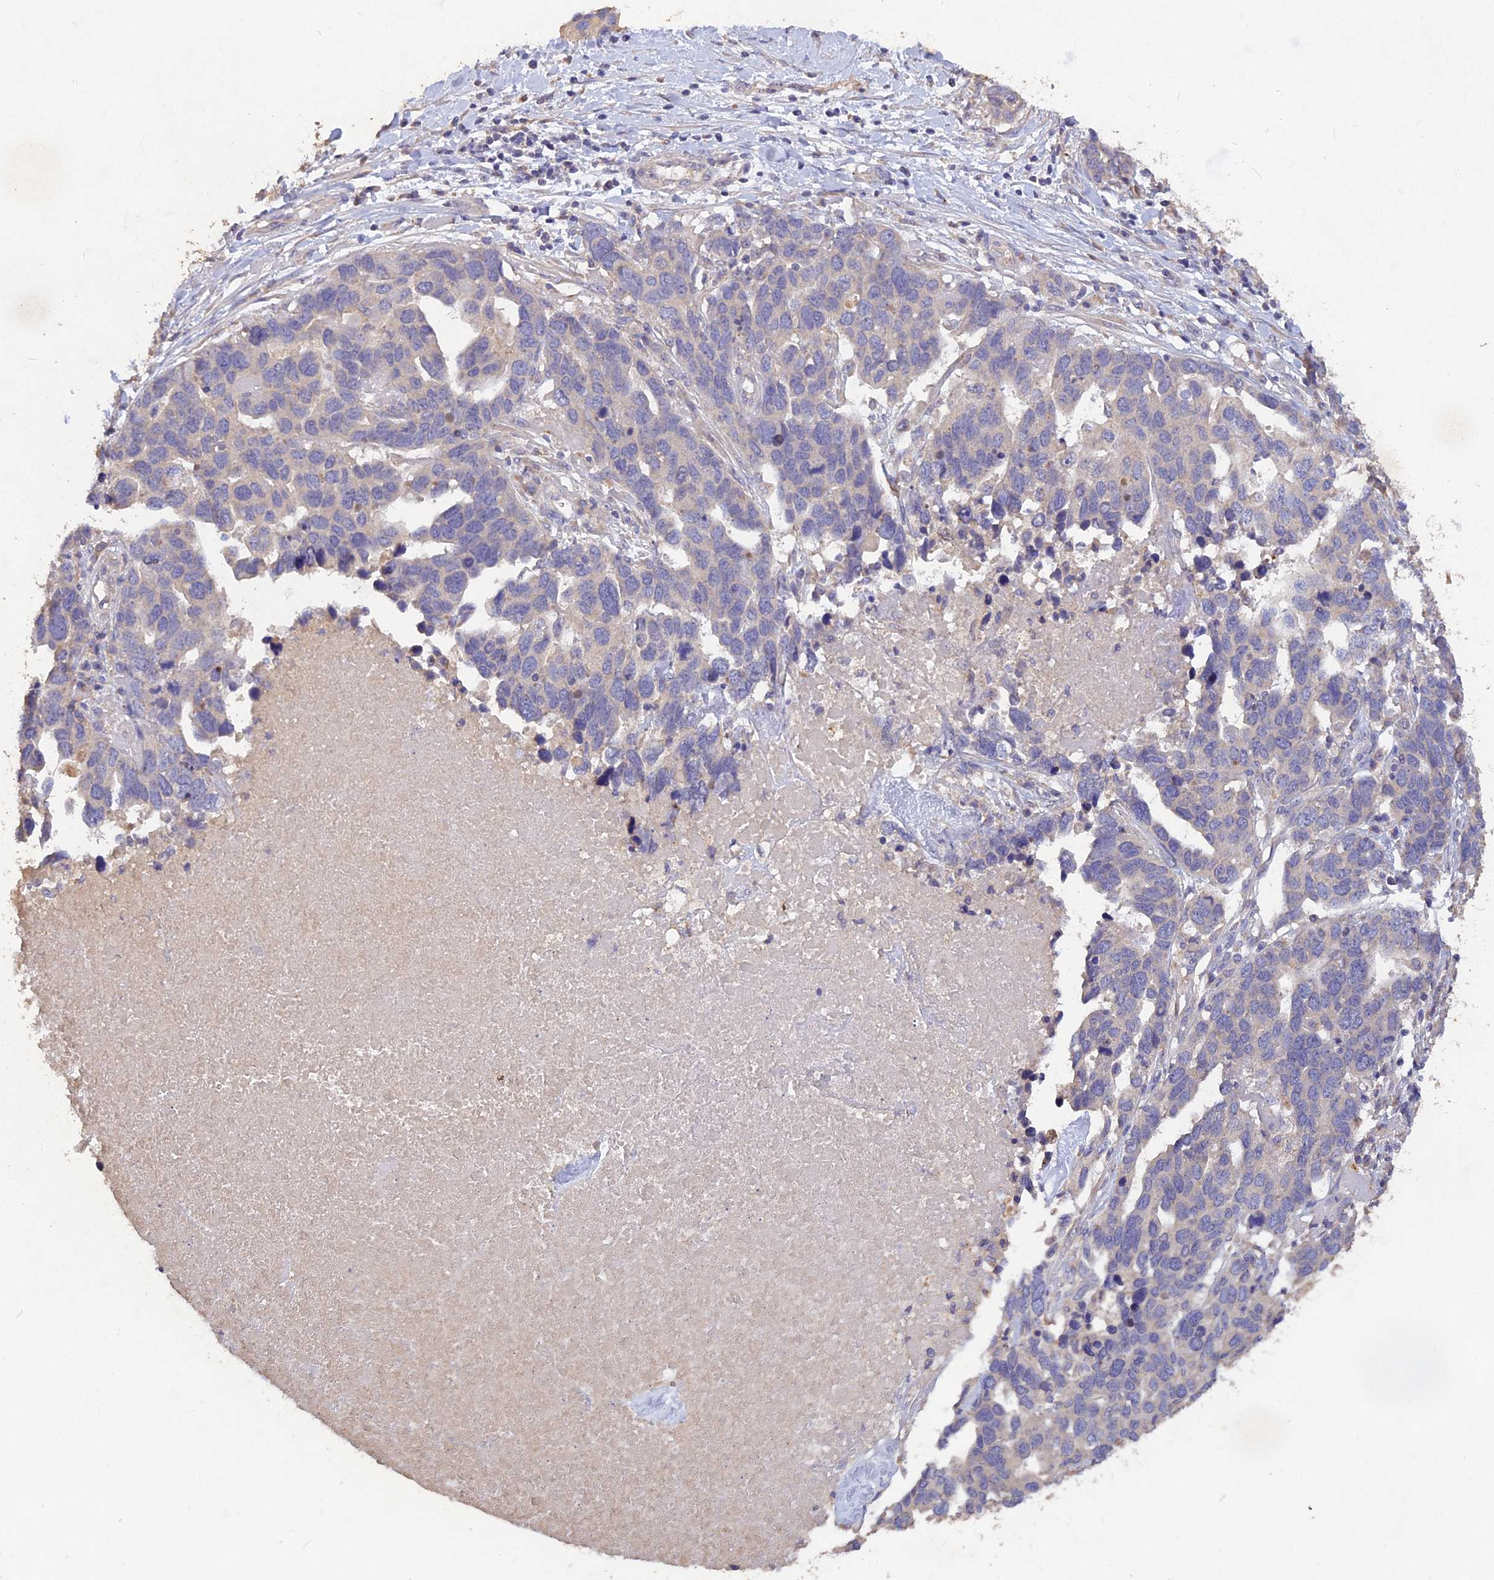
{"staining": {"intensity": "negative", "quantity": "none", "location": "none"}, "tissue": "ovarian cancer", "cell_type": "Tumor cells", "image_type": "cancer", "snomed": [{"axis": "morphology", "description": "Cystadenocarcinoma, serous, NOS"}, {"axis": "topography", "description": "Ovary"}], "caption": "A photomicrograph of human ovarian serous cystadenocarcinoma is negative for staining in tumor cells. (DAB immunohistochemistry (IHC) with hematoxylin counter stain).", "gene": "SLC26A4", "patient": {"sex": "female", "age": 54}}